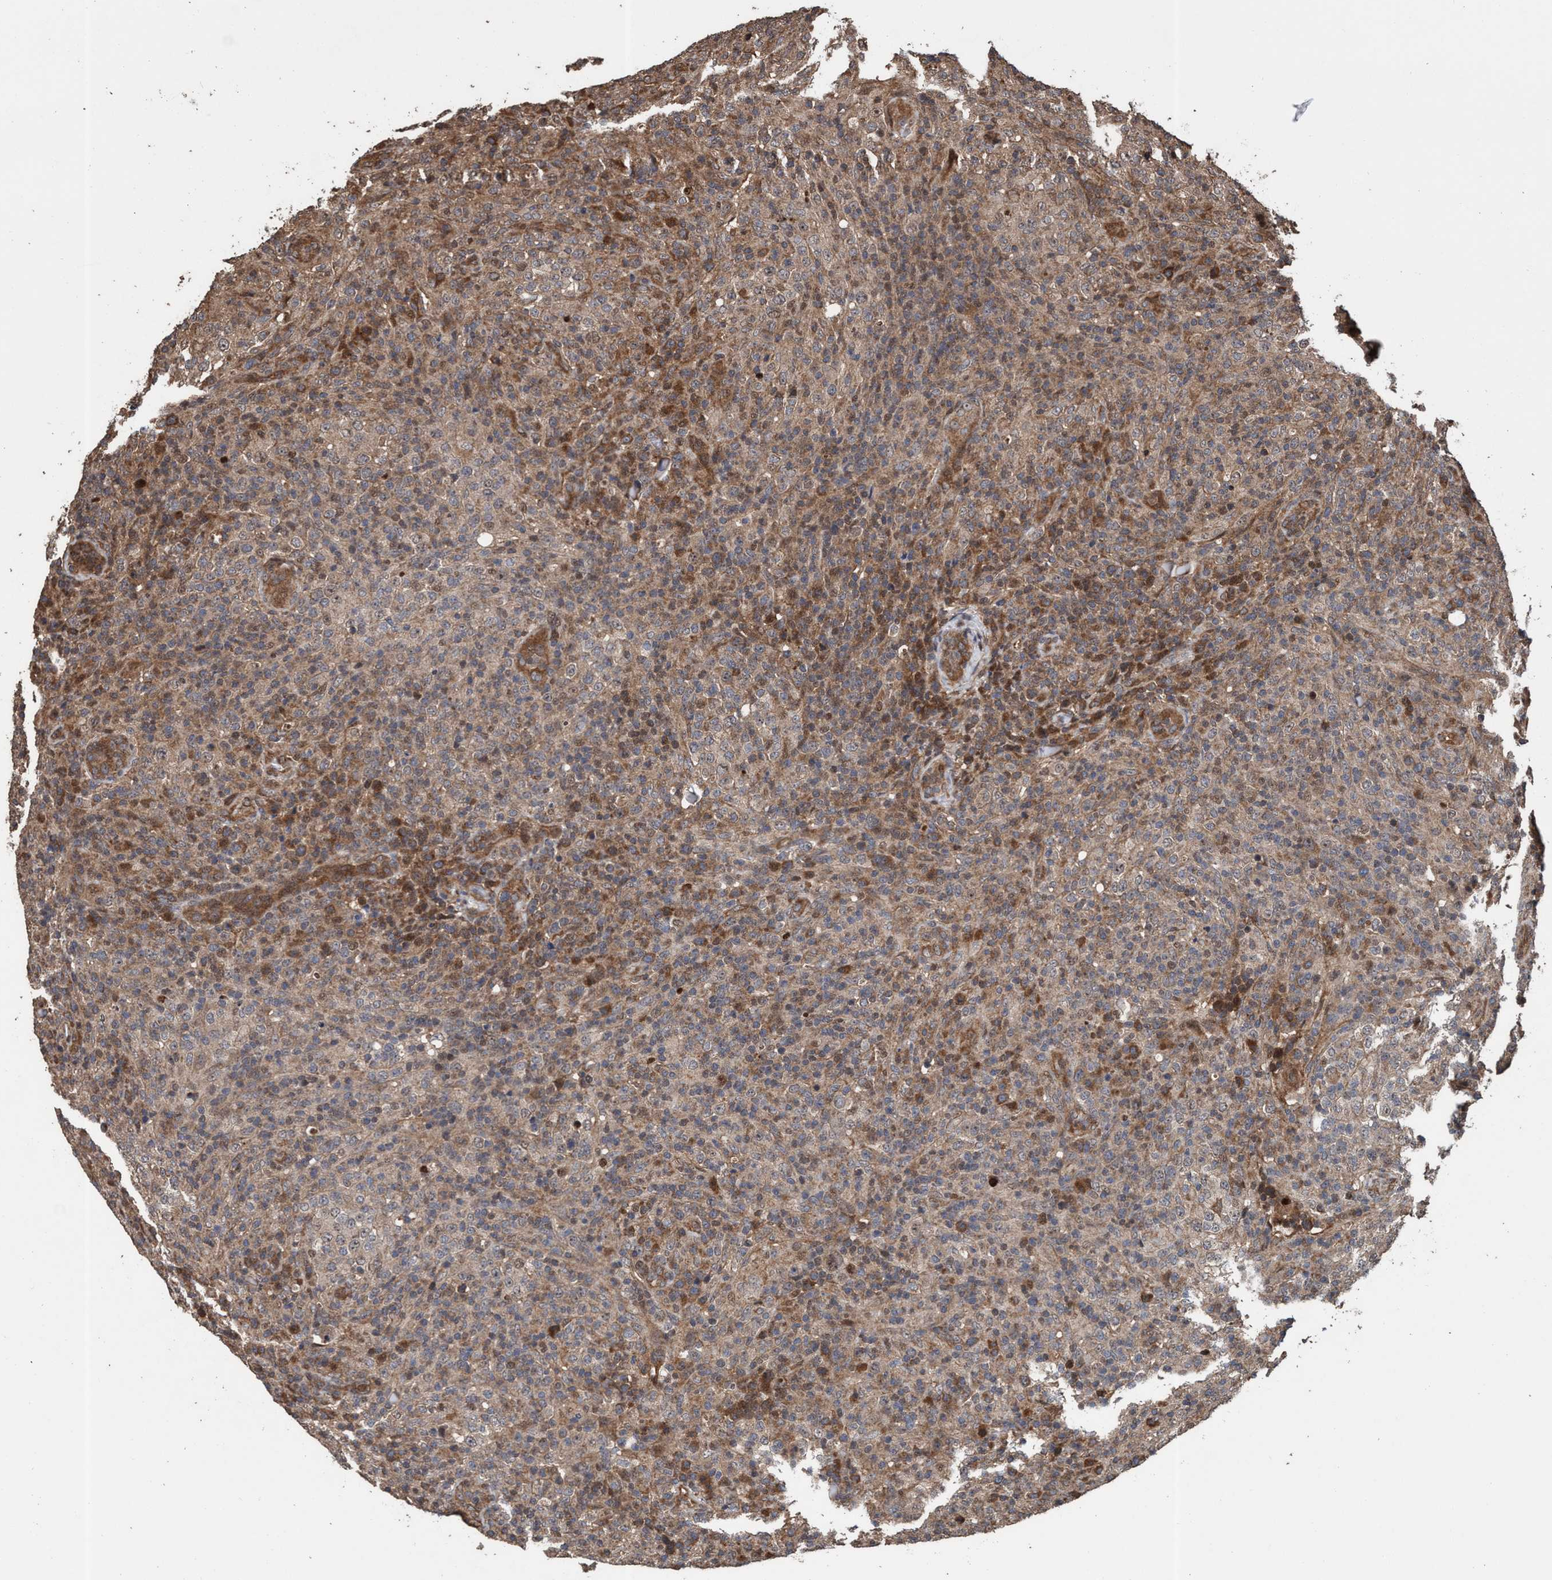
{"staining": {"intensity": "moderate", "quantity": ">75%", "location": "cytoplasmic/membranous,nuclear"}, "tissue": "lymphoma", "cell_type": "Tumor cells", "image_type": "cancer", "snomed": [{"axis": "morphology", "description": "Malignant lymphoma, non-Hodgkin's type, High grade"}, {"axis": "topography", "description": "Lymph node"}], "caption": "Lymphoma stained with DAB (3,3'-diaminobenzidine) immunohistochemistry (IHC) exhibits medium levels of moderate cytoplasmic/membranous and nuclear staining in about >75% of tumor cells. The protein is shown in brown color, while the nuclei are stained blue.", "gene": "TRPC7", "patient": {"sex": "female", "age": 76}}